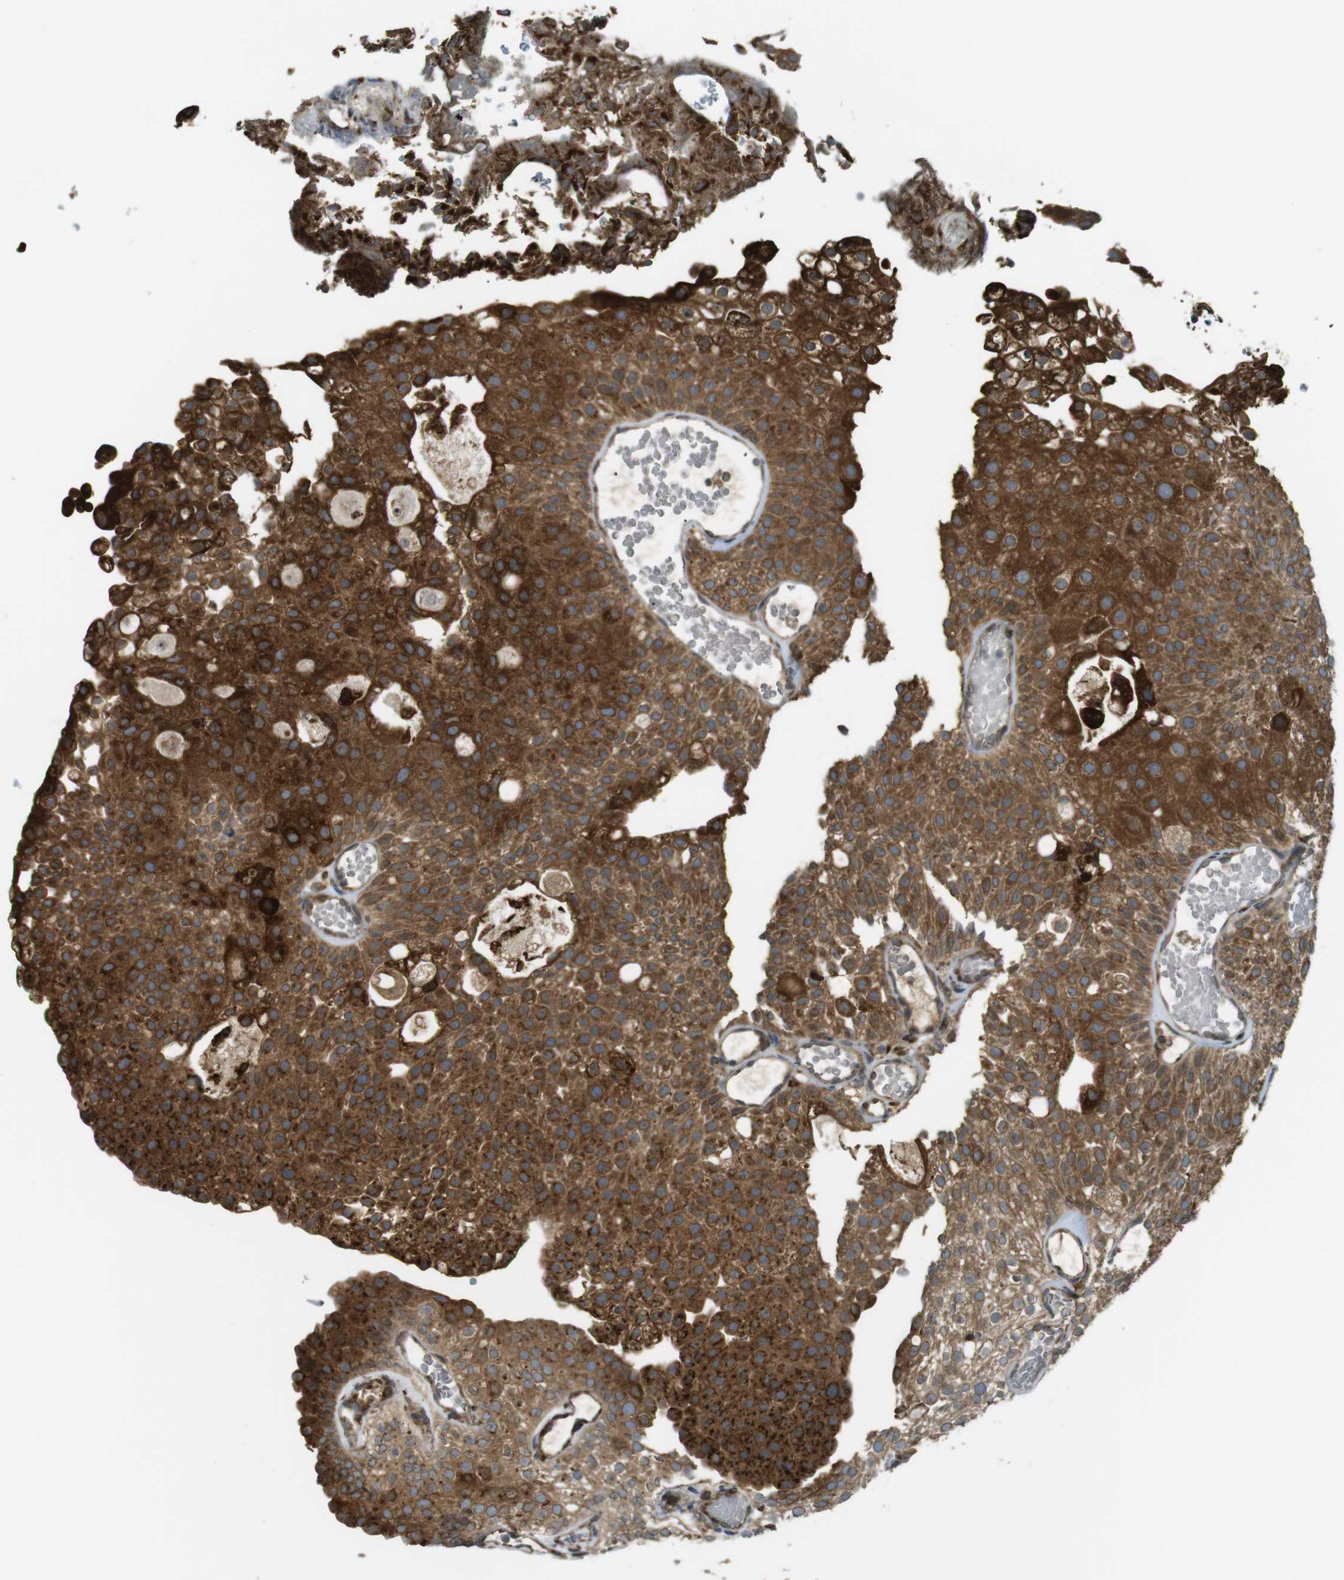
{"staining": {"intensity": "strong", "quantity": ">75%", "location": "cytoplasmic/membranous"}, "tissue": "urothelial cancer", "cell_type": "Tumor cells", "image_type": "cancer", "snomed": [{"axis": "morphology", "description": "Urothelial carcinoma, Low grade"}, {"axis": "topography", "description": "Urinary bladder"}], "caption": "A high amount of strong cytoplasmic/membranous expression is seen in about >75% of tumor cells in low-grade urothelial carcinoma tissue. (Brightfield microscopy of DAB IHC at high magnification).", "gene": "TMED4", "patient": {"sex": "male", "age": 78}}